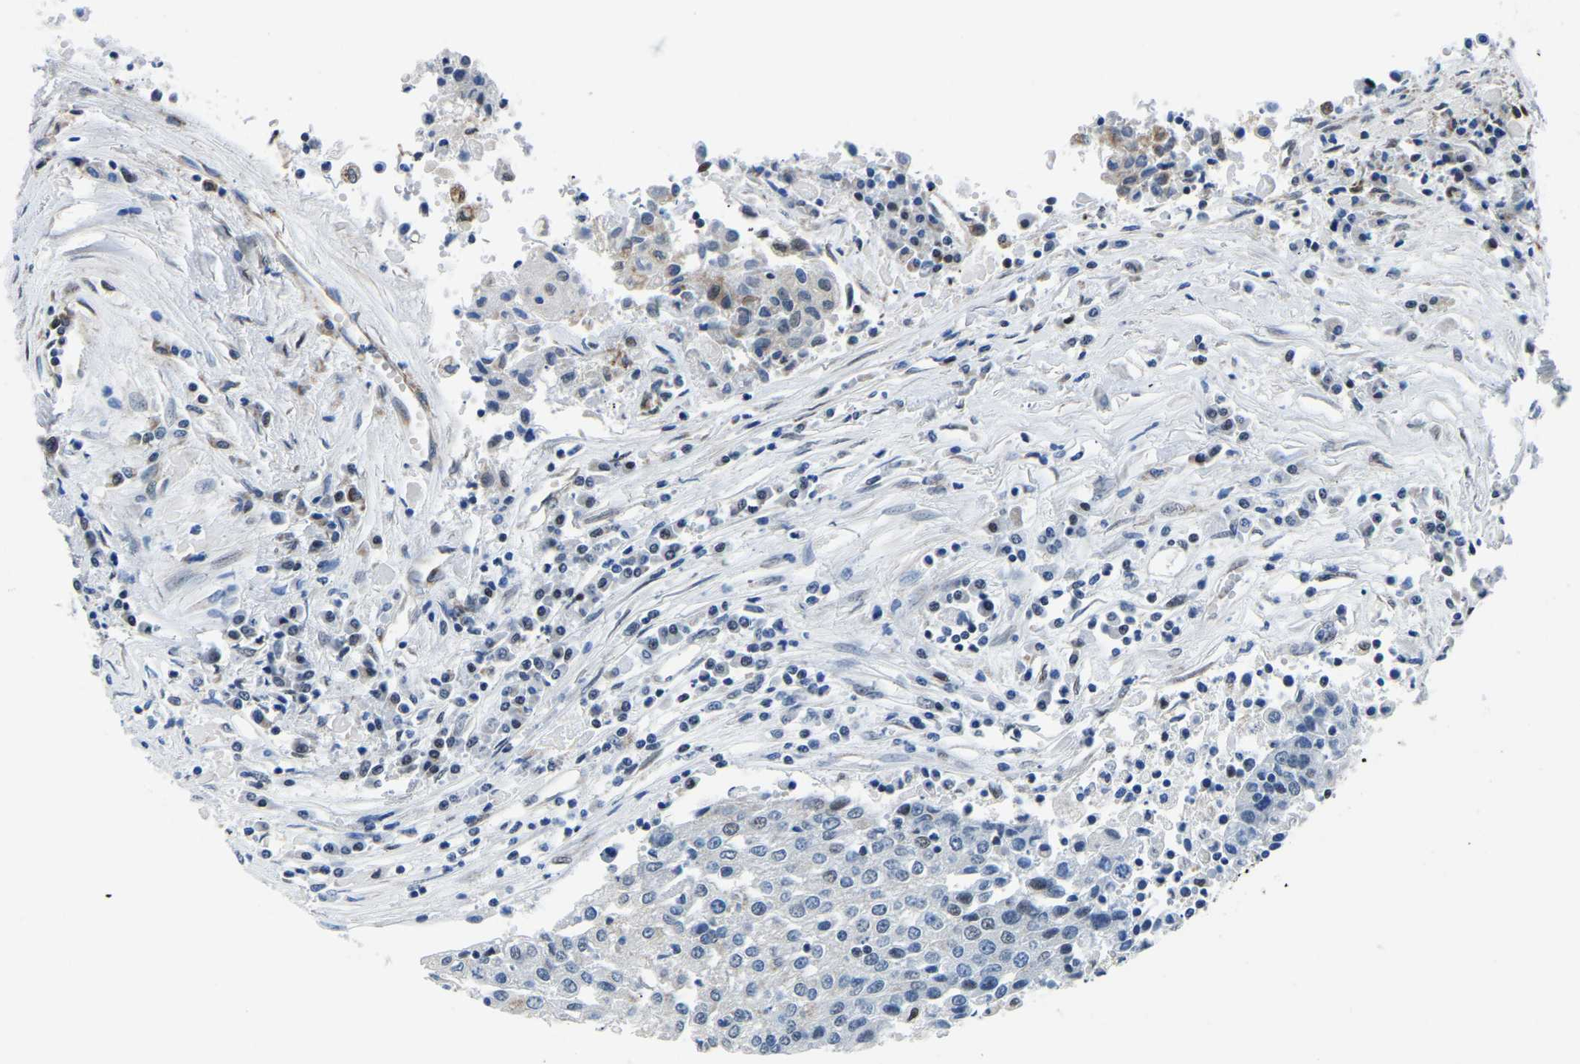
{"staining": {"intensity": "weak", "quantity": "<25%", "location": "nuclear"}, "tissue": "urothelial cancer", "cell_type": "Tumor cells", "image_type": "cancer", "snomed": [{"axis": "morphology", "description": "Urothelial carcinoma, High grade"}, {"axis": "topography", "description": "Urinary bladder"}], "caption": "Immunohistochemistry micrograph of neoplastic tissue: urothelial cancer stained with DAB (3,3'-diaminobenzidine) demonstrates no significant protein staining in tumor cells.", "gene": "BNIP3L", "patient": {"sex": "female", "age": 85}}